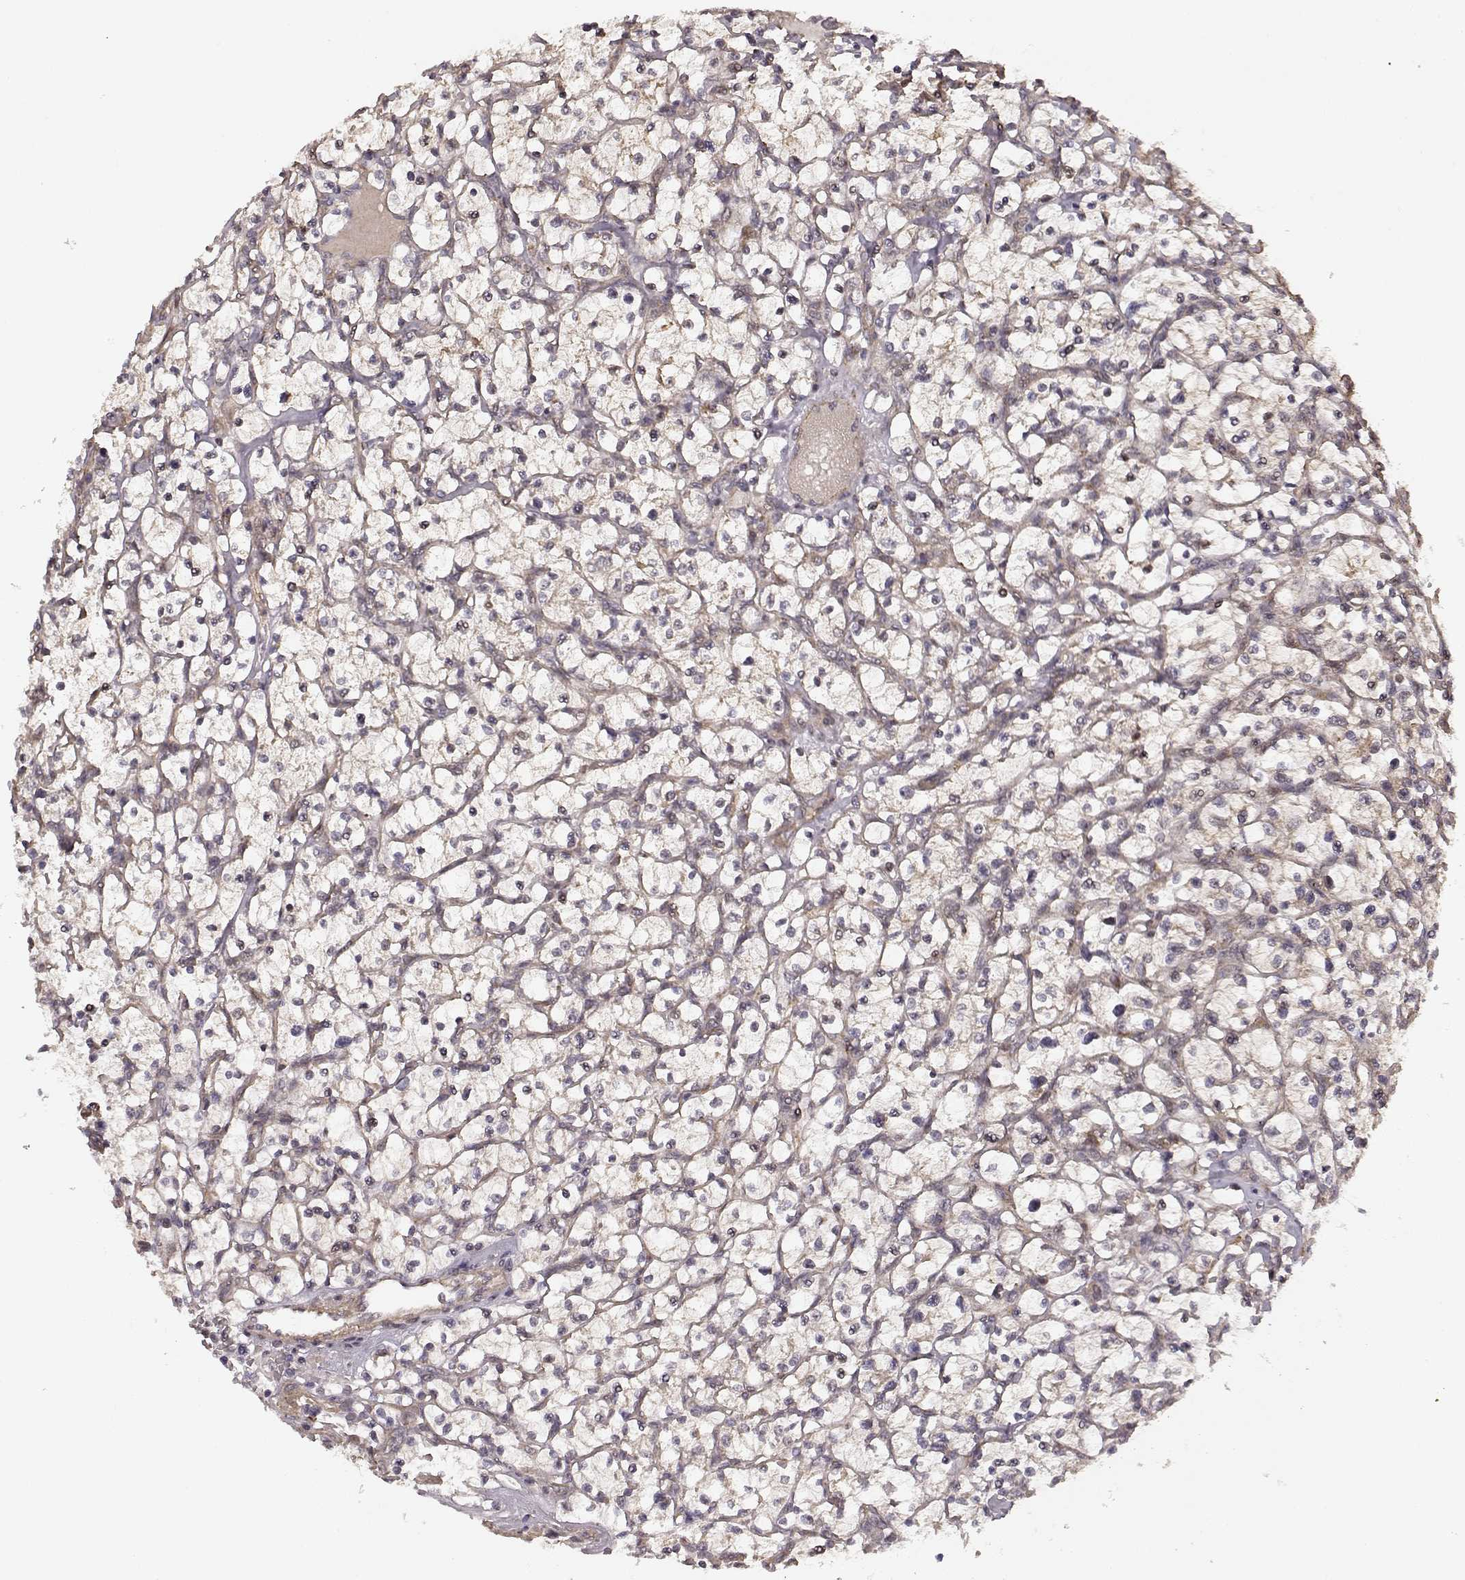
{"staining": {"intensity": "negative", "quantity": "none", "location": "none"}, "tissue": "renal cancer", "cell_type": "Tumor cells", "image_type": "cancer", "snomed": [{"axis": "morphology", "description": "Adenocarcinoma, NOS"}, {"axis": "topography", "description": "Kidney"}], "caption": "Renal cancer was stained to show a protein in brown. There is no significant positivity in tumor cells.", "gene": "BACH2", "patient": {"sex": "female", "age": 64}}